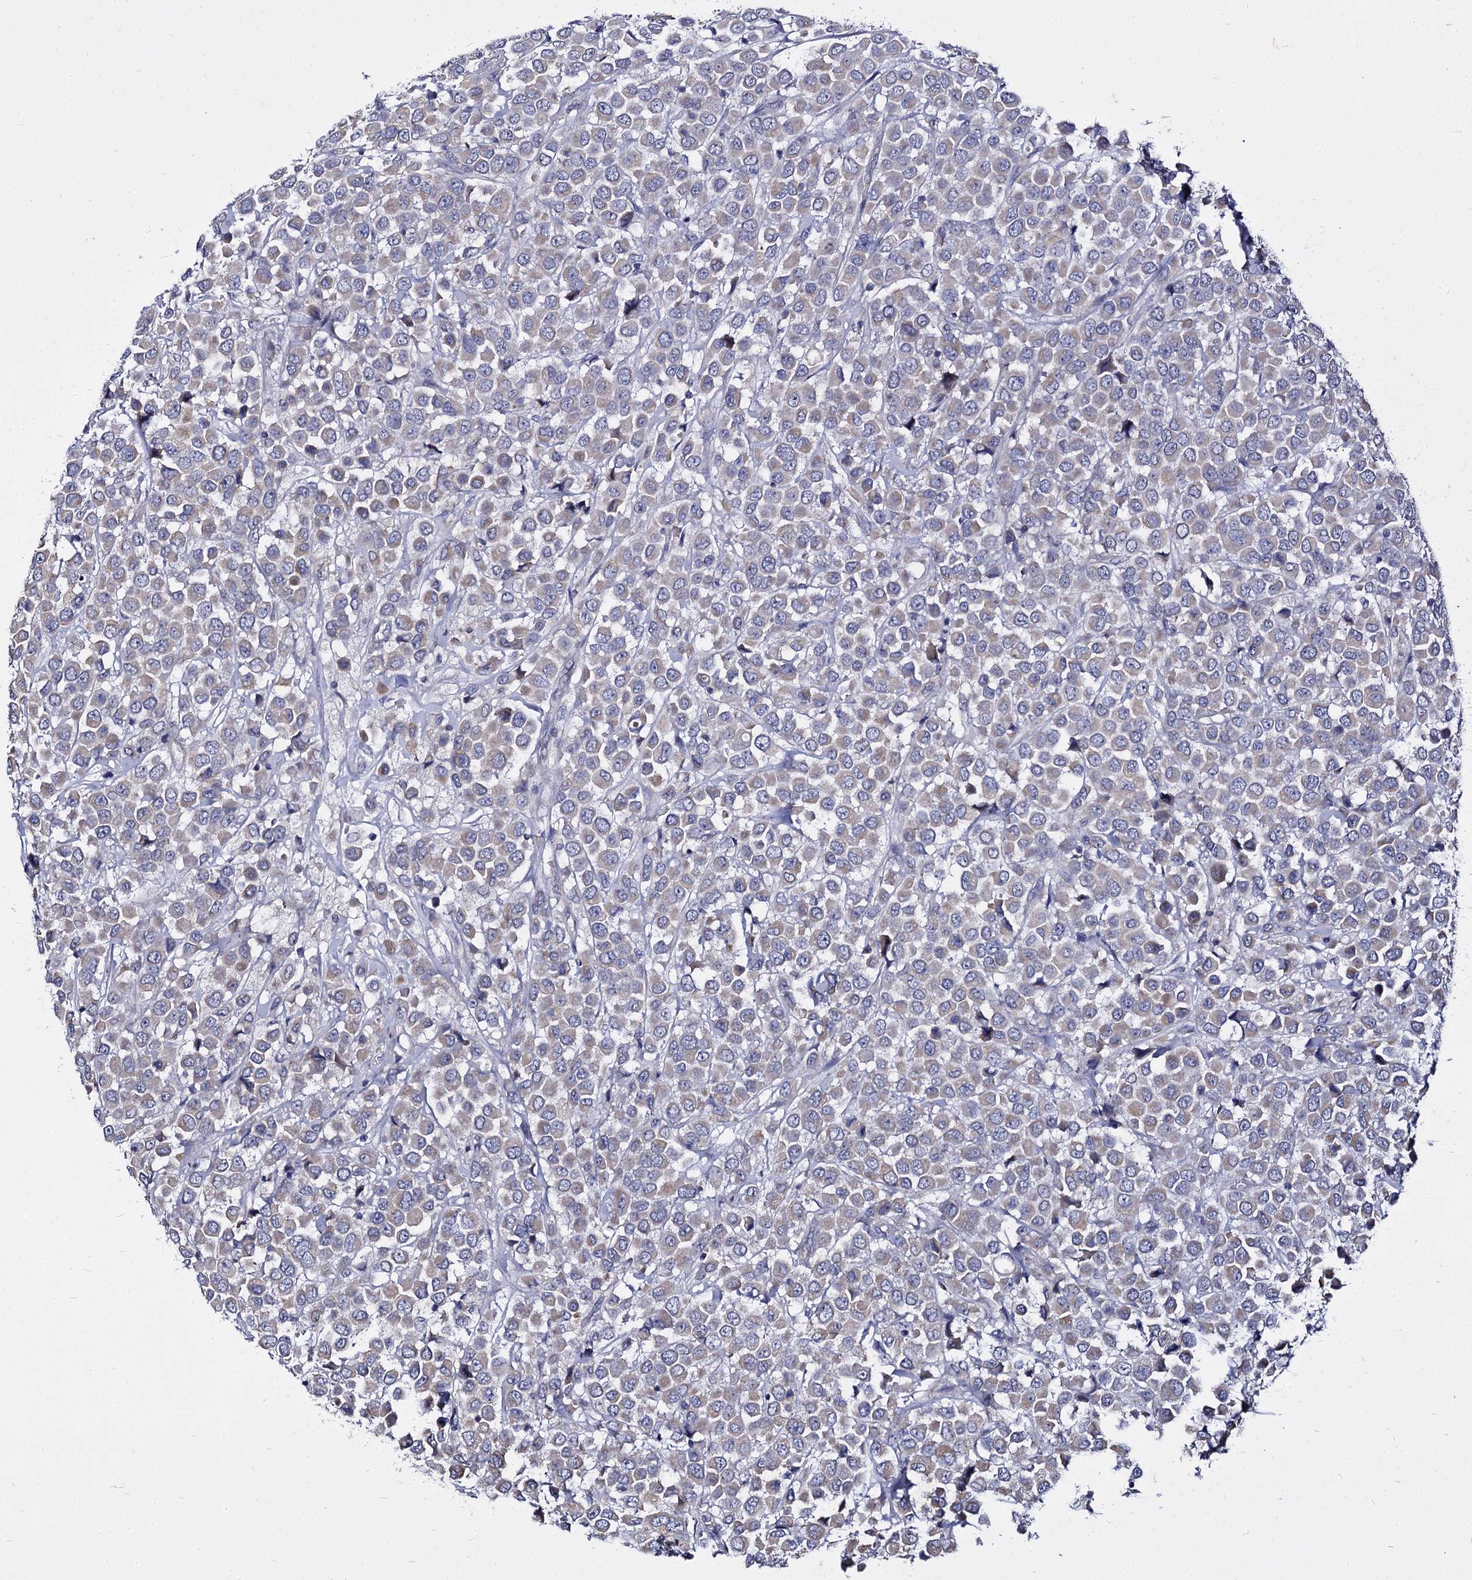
{"staining": {"intensity": "negative", "quantity": "none", "location": "none"}, "tissue": "breast cancer", "cell_type": "Tumor cells", "image_type": "cancer", "snomed": [{"axis": "morphology", "description": "Duct carcinoma"}, {"axis": "topography", "description": "Breast"}], "caption": "Breast cancer was stained to show a protein in brown. There is no significant positivity in tumor cells.", "gene": "PANX2", "patient": {"sex": "female", "age": 61}}